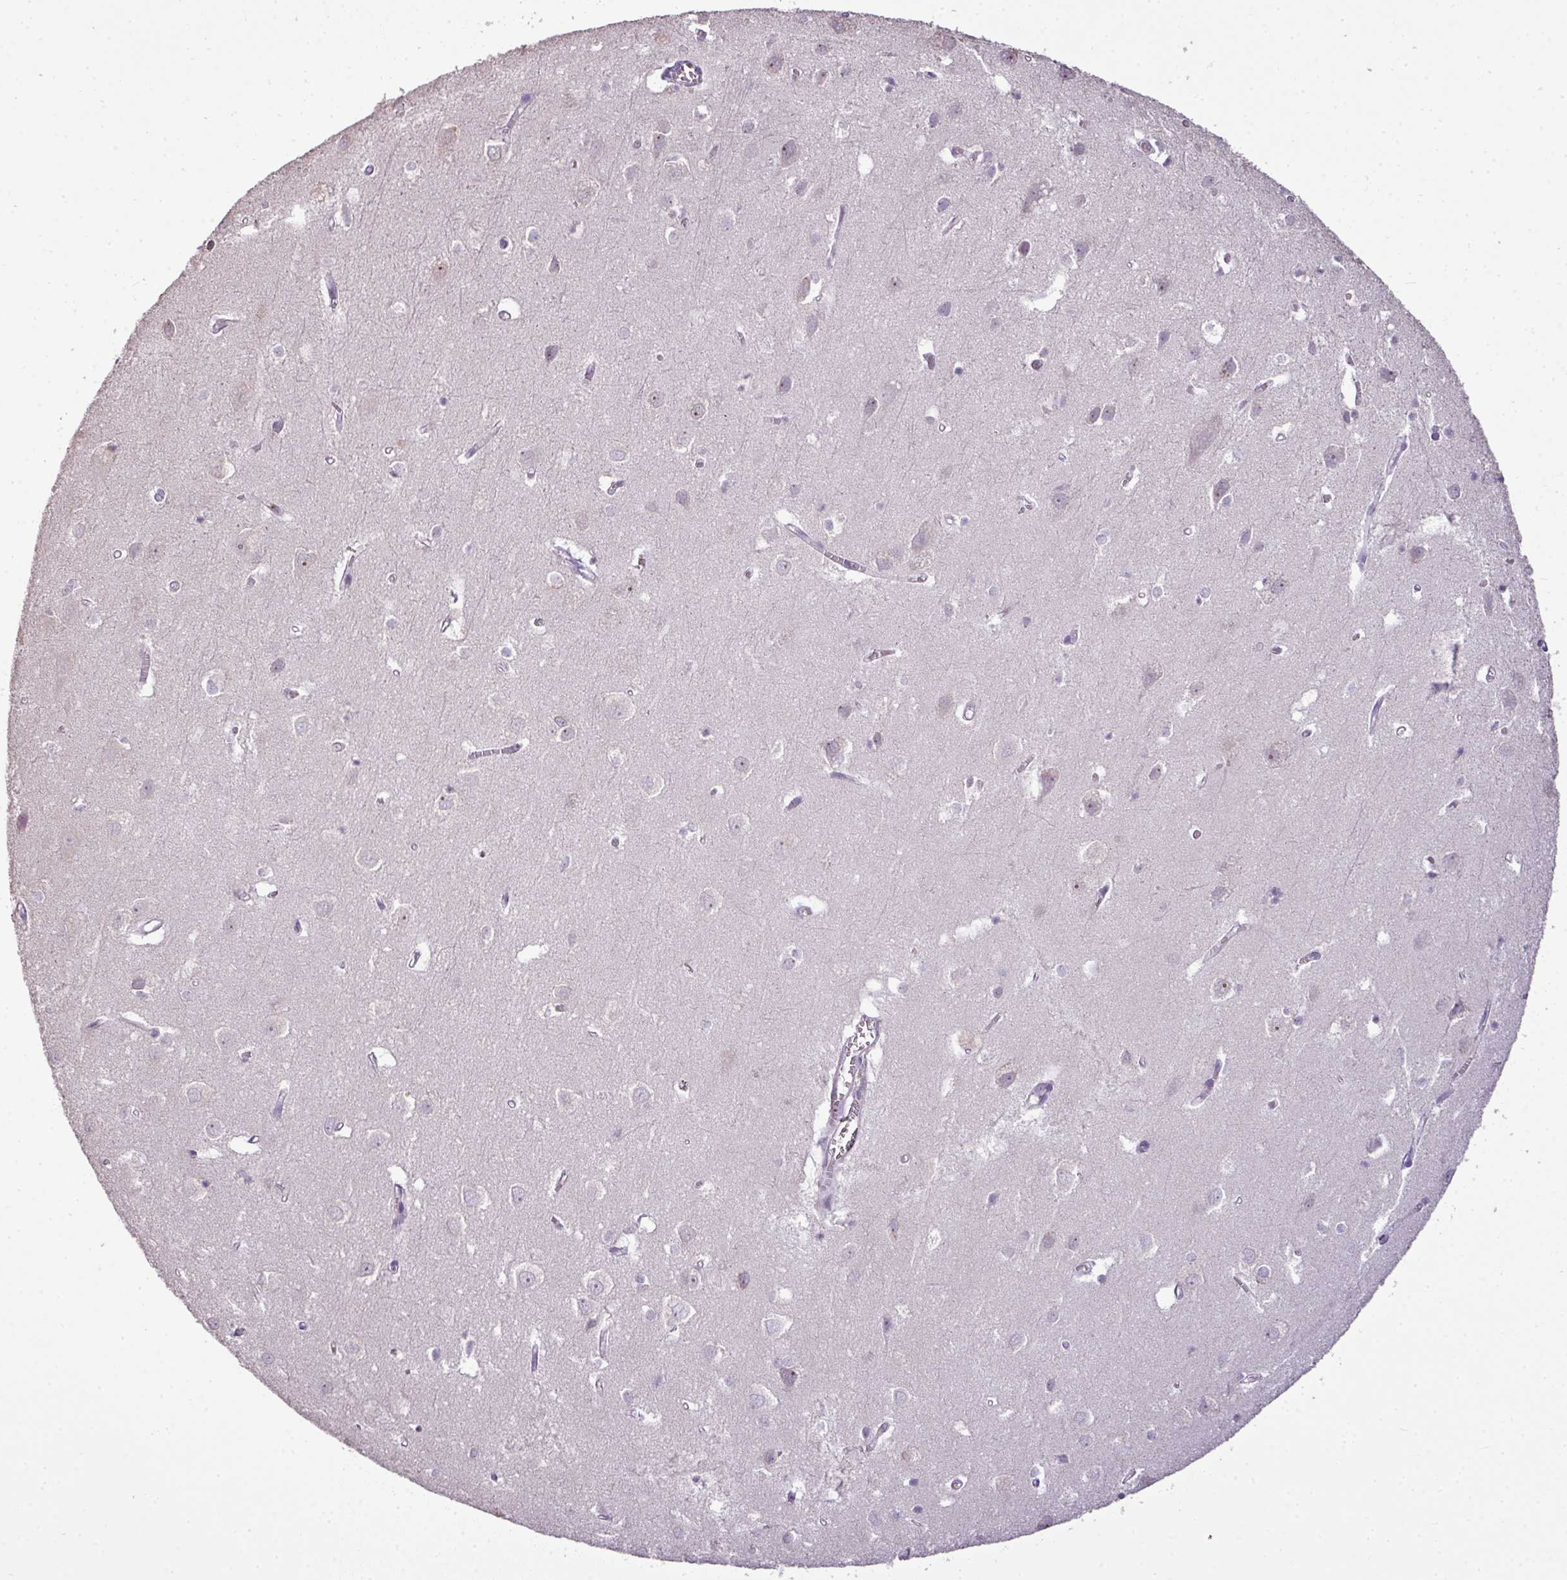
{"staining": {"intensity": "negative", "quantity": "none", "location": "none"}, "tissue": "cerebral cortex", "cell_type": "Endothelial cells", "image_type": "normal", "snomed": [{"axis": "morphology", "description": "Normal tissue, NOS"}, {"axis": "topography", "description": "Cerebral cortex"}], "caption": "An immunohistochemistry photomicrograph of unremarkable cerebral cortex is shown. There is no staining in endothelial cells of cerebral cortex. (DAB IHC, high magnification).", "gene": "LY9", "patient": {"sex": "male", "age": 70}}